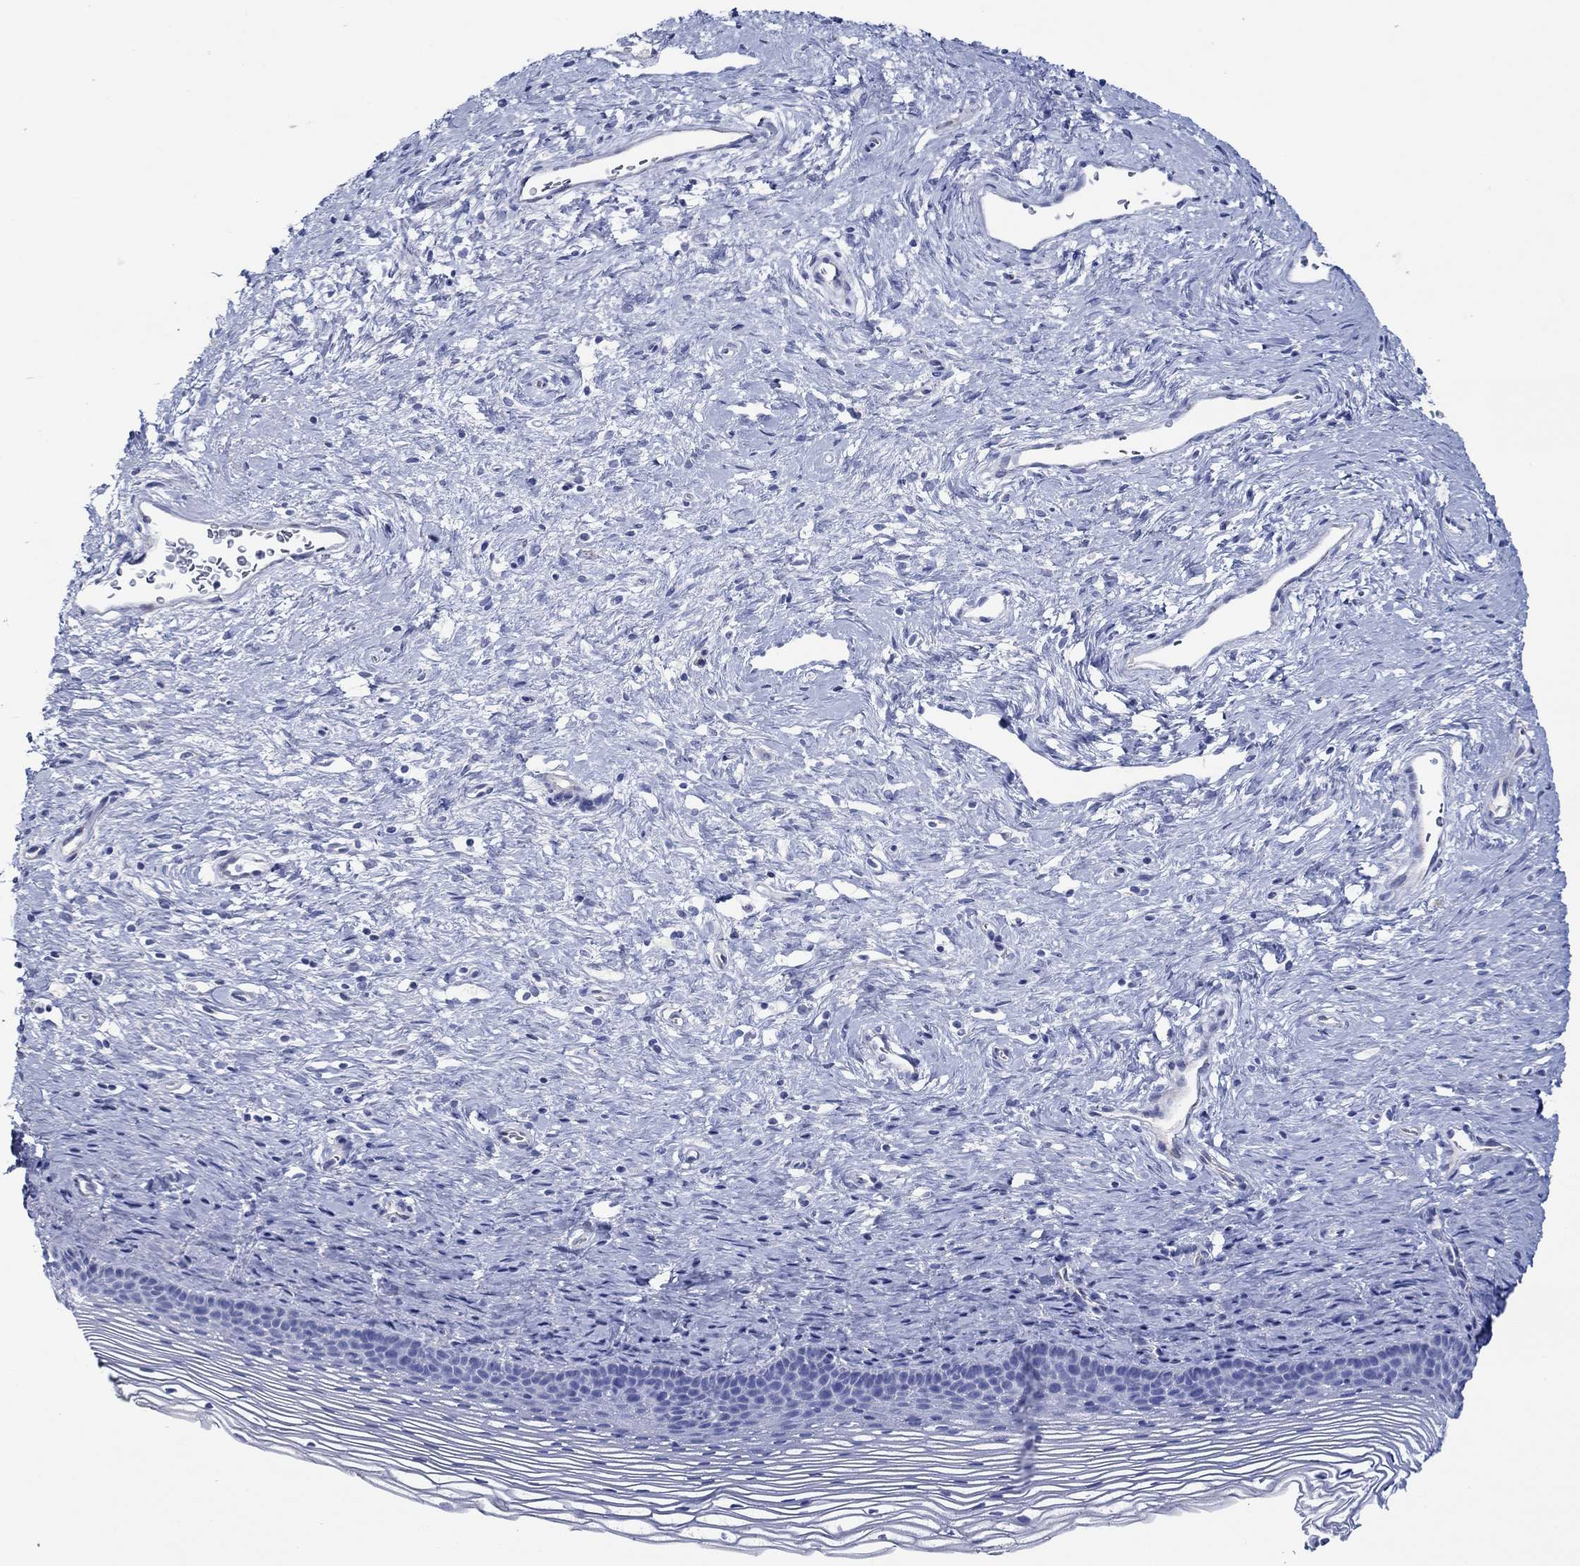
{"staining": {"intensity": "strong", "quantity": "<25%", "location": "cytoplasmic/membranous"}, "tissue": "cervix", "cell_type": "Glandular cells", "image_type": "normal", "snomed": [{"axis": "morphology", "description": "Normal tissue, NOS"}, {"axis": "topography", "description": "Cervix"}], "caption": "IHC photomicrograph of normal cervix: human cervix stained using immunohistochemistry (IHC) demonstrates medium levels of strong protein expression localized specifically in the cytoplasmic/membranous of glandular cells, appearing as a cytoplasmic/membranous brown color.", "gene": "IGFBP6", "patient": {"sex": "female", "age": 39}}